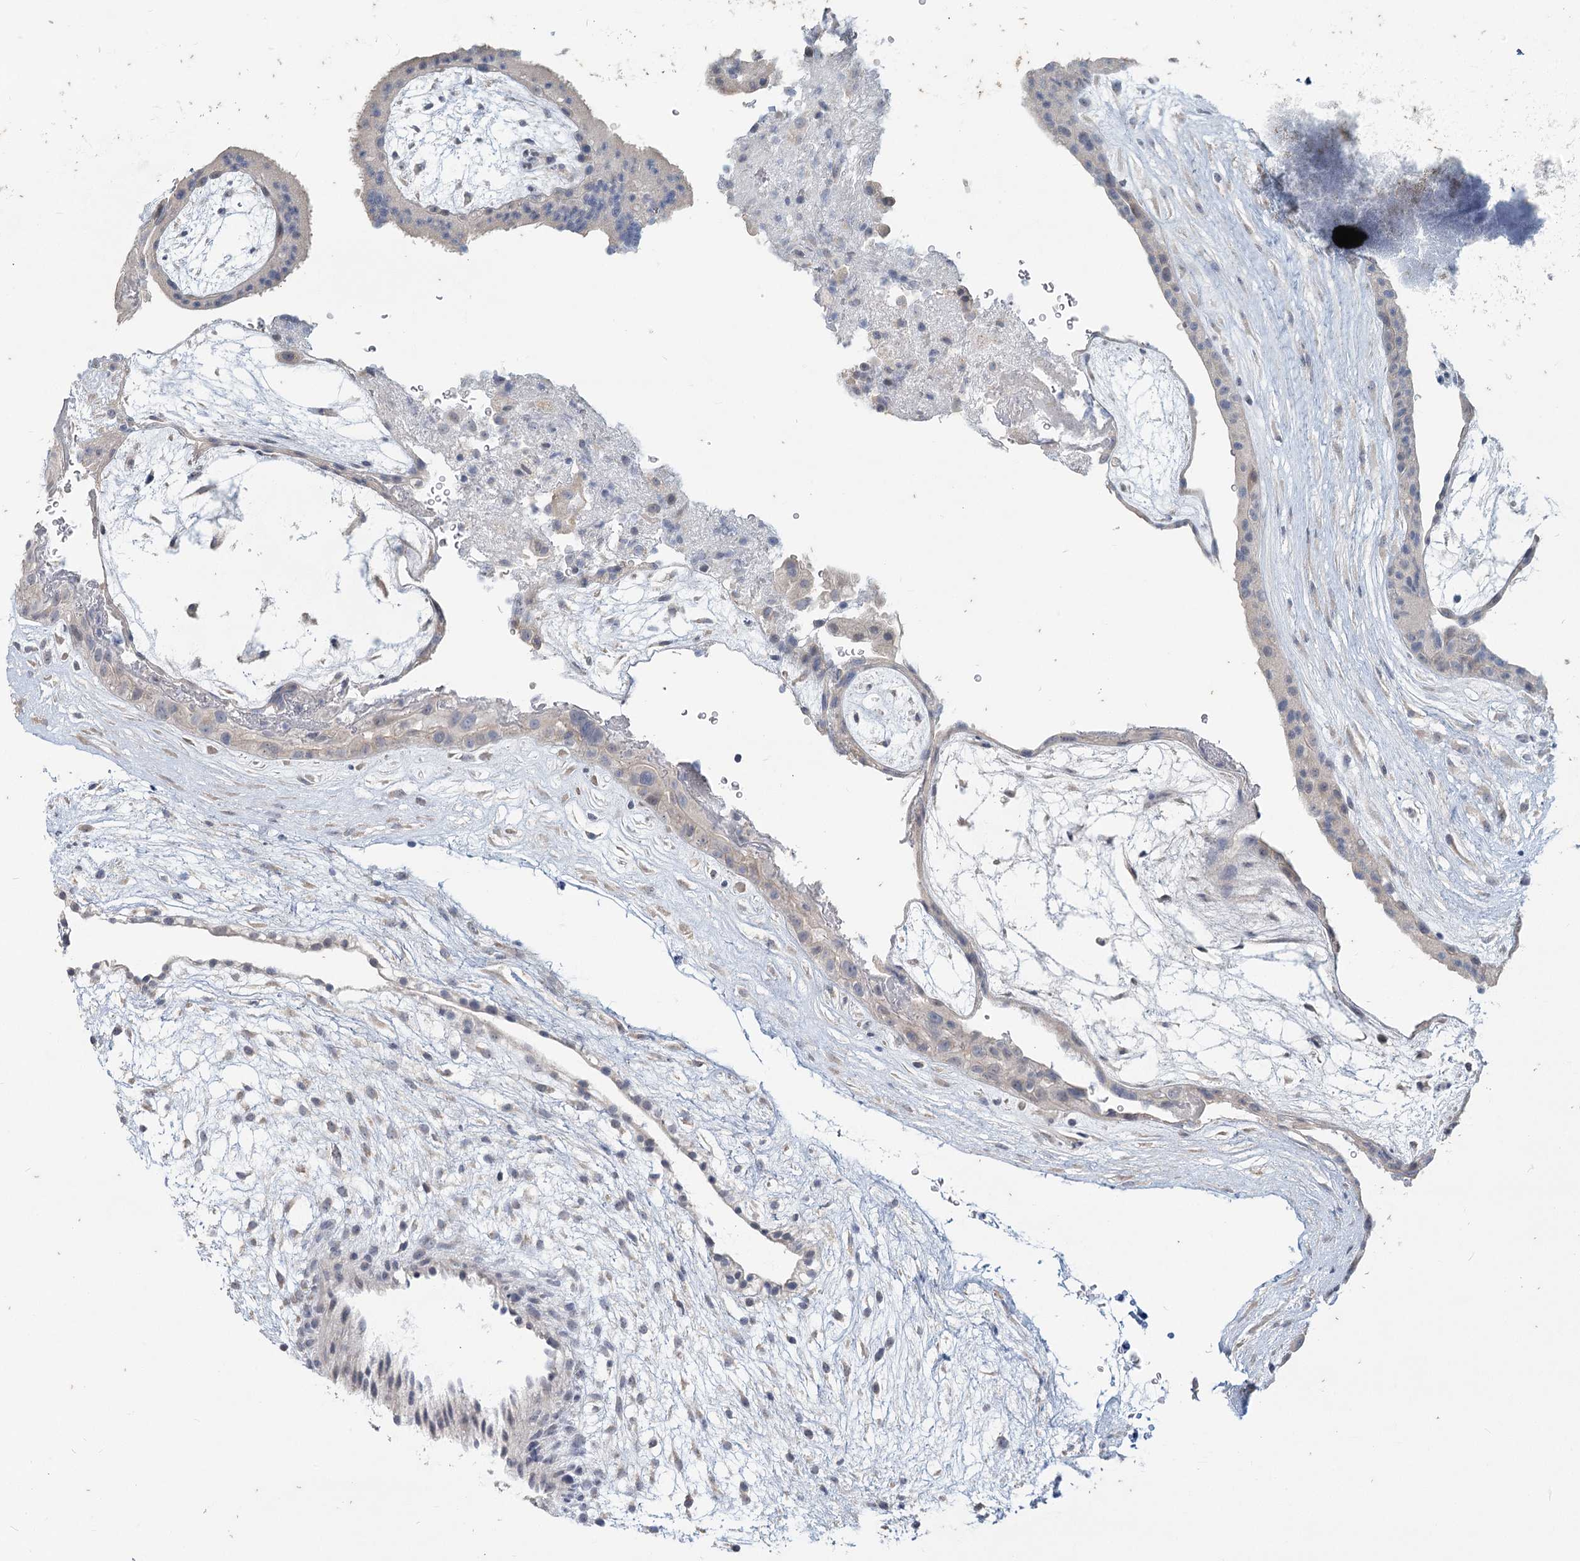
{"staining": {"intensity": "negative", "quantity": "none", "location": "none"}, "tissue": "placenta", "cell_type": "Decidual cells", "image_type": "normal", "snomed": [{"axis": "morphology", "description": "Normal tissue, NOS"}, {"axis": "topography", "description": "Placenta"}], "caption": "Decidual cells show no significant staining in normal placenta. (Stains: DAB (3,3'-diaminobenzidine) immunohistochemistry with hematoxylin counter stain, Microscopy: brightfield microscopy at high magnification).", "gene": "SLC9A3", "patient": {"sex": "female", "age": 19}}